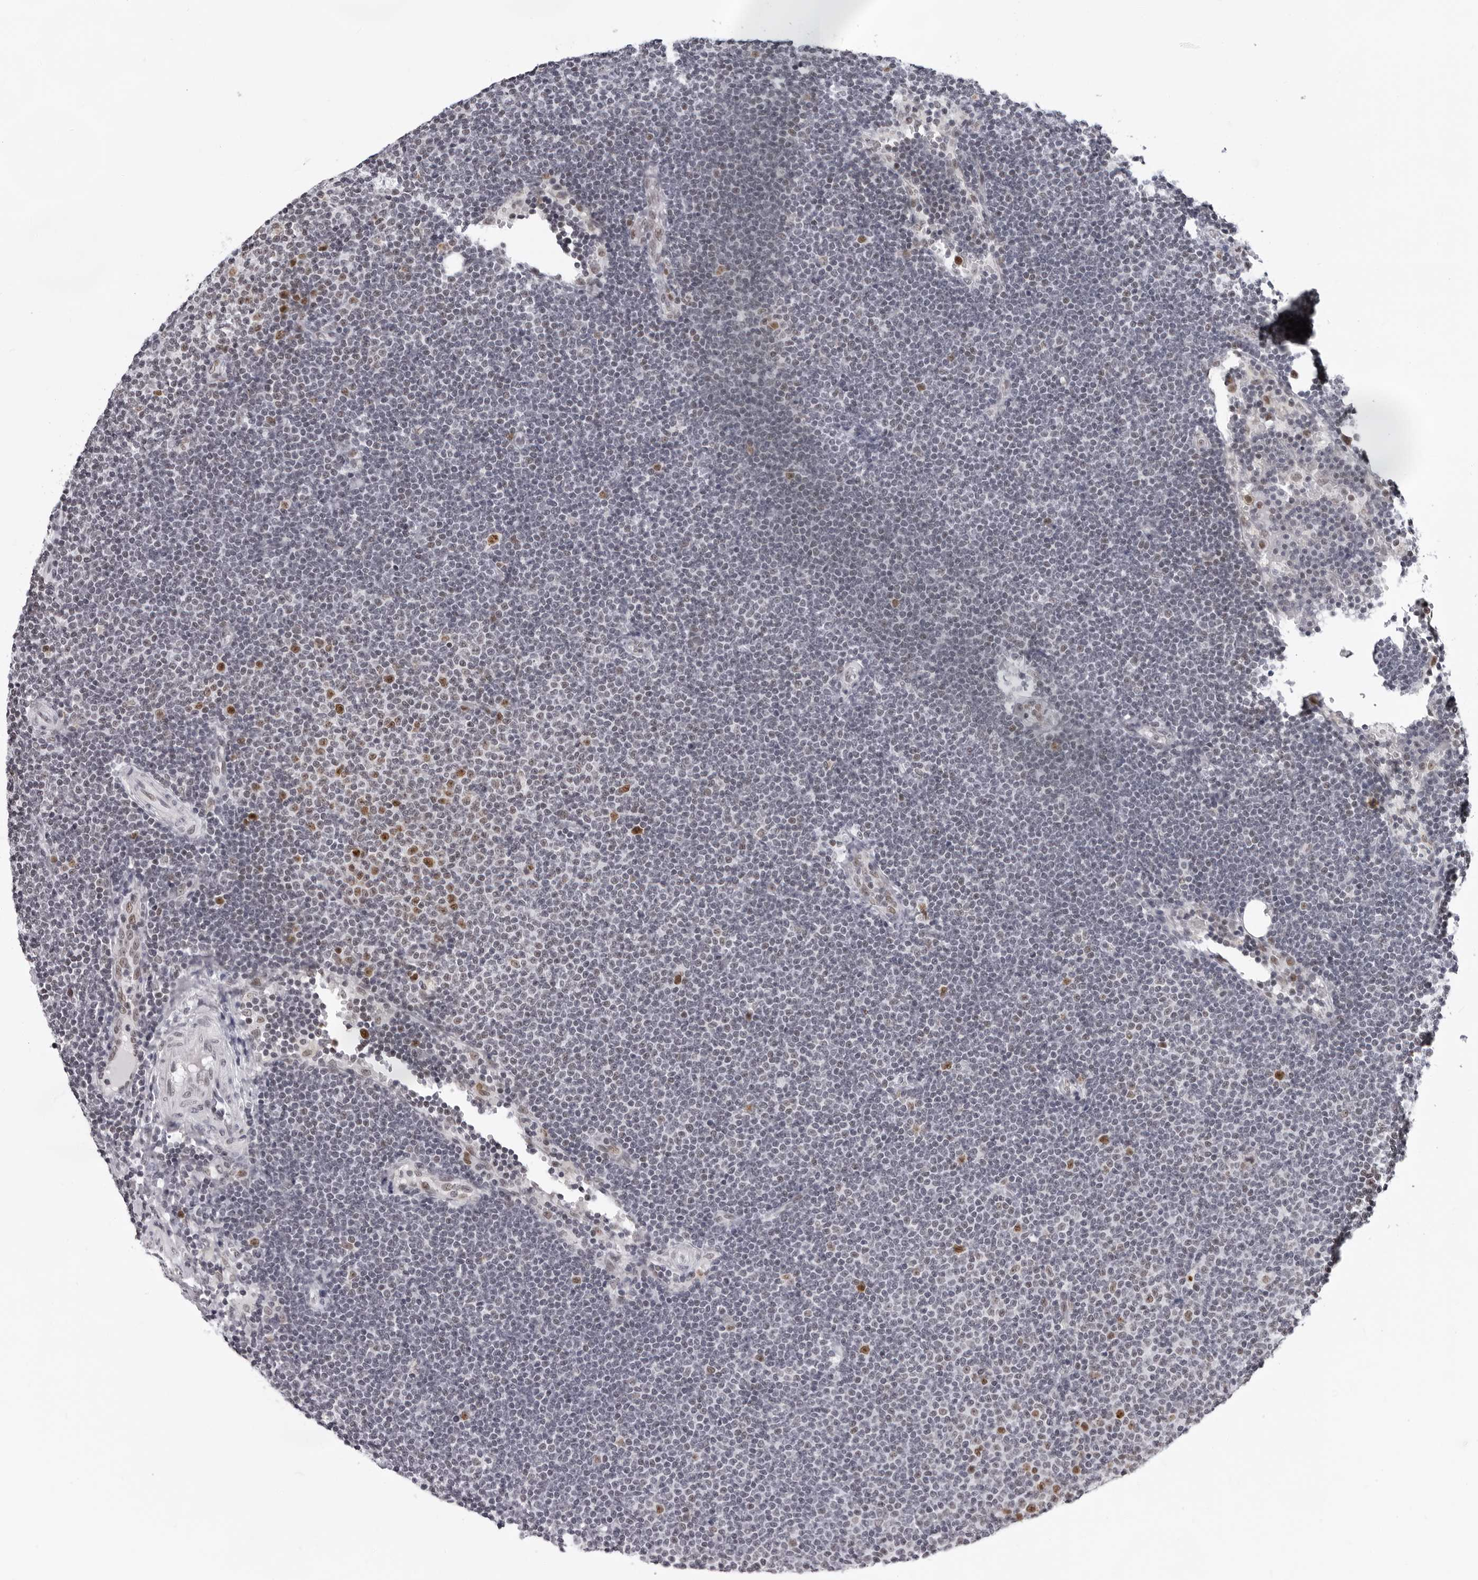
{"staining": {"intensity": "moderate", "quantity": "<25%", "location": "nuclear"}, "tissue": "lymphoma", "cell_type": "Tumor cells", "image_type": "cancer", "snomed": [{"axis": "morphology", "description": "Malignant lymphoma, non-Hodgkin's type, Low grade"}, {"axis": "topography", "description": "Lymph node"}], "caption": "This is a photomicrograph of immunohistochemistry staining of lymphoma, which shows moderate positivity in the nuclear of tumor cells.", "gene": "USP1", "patient": {"sex": "female", "age": 53}}